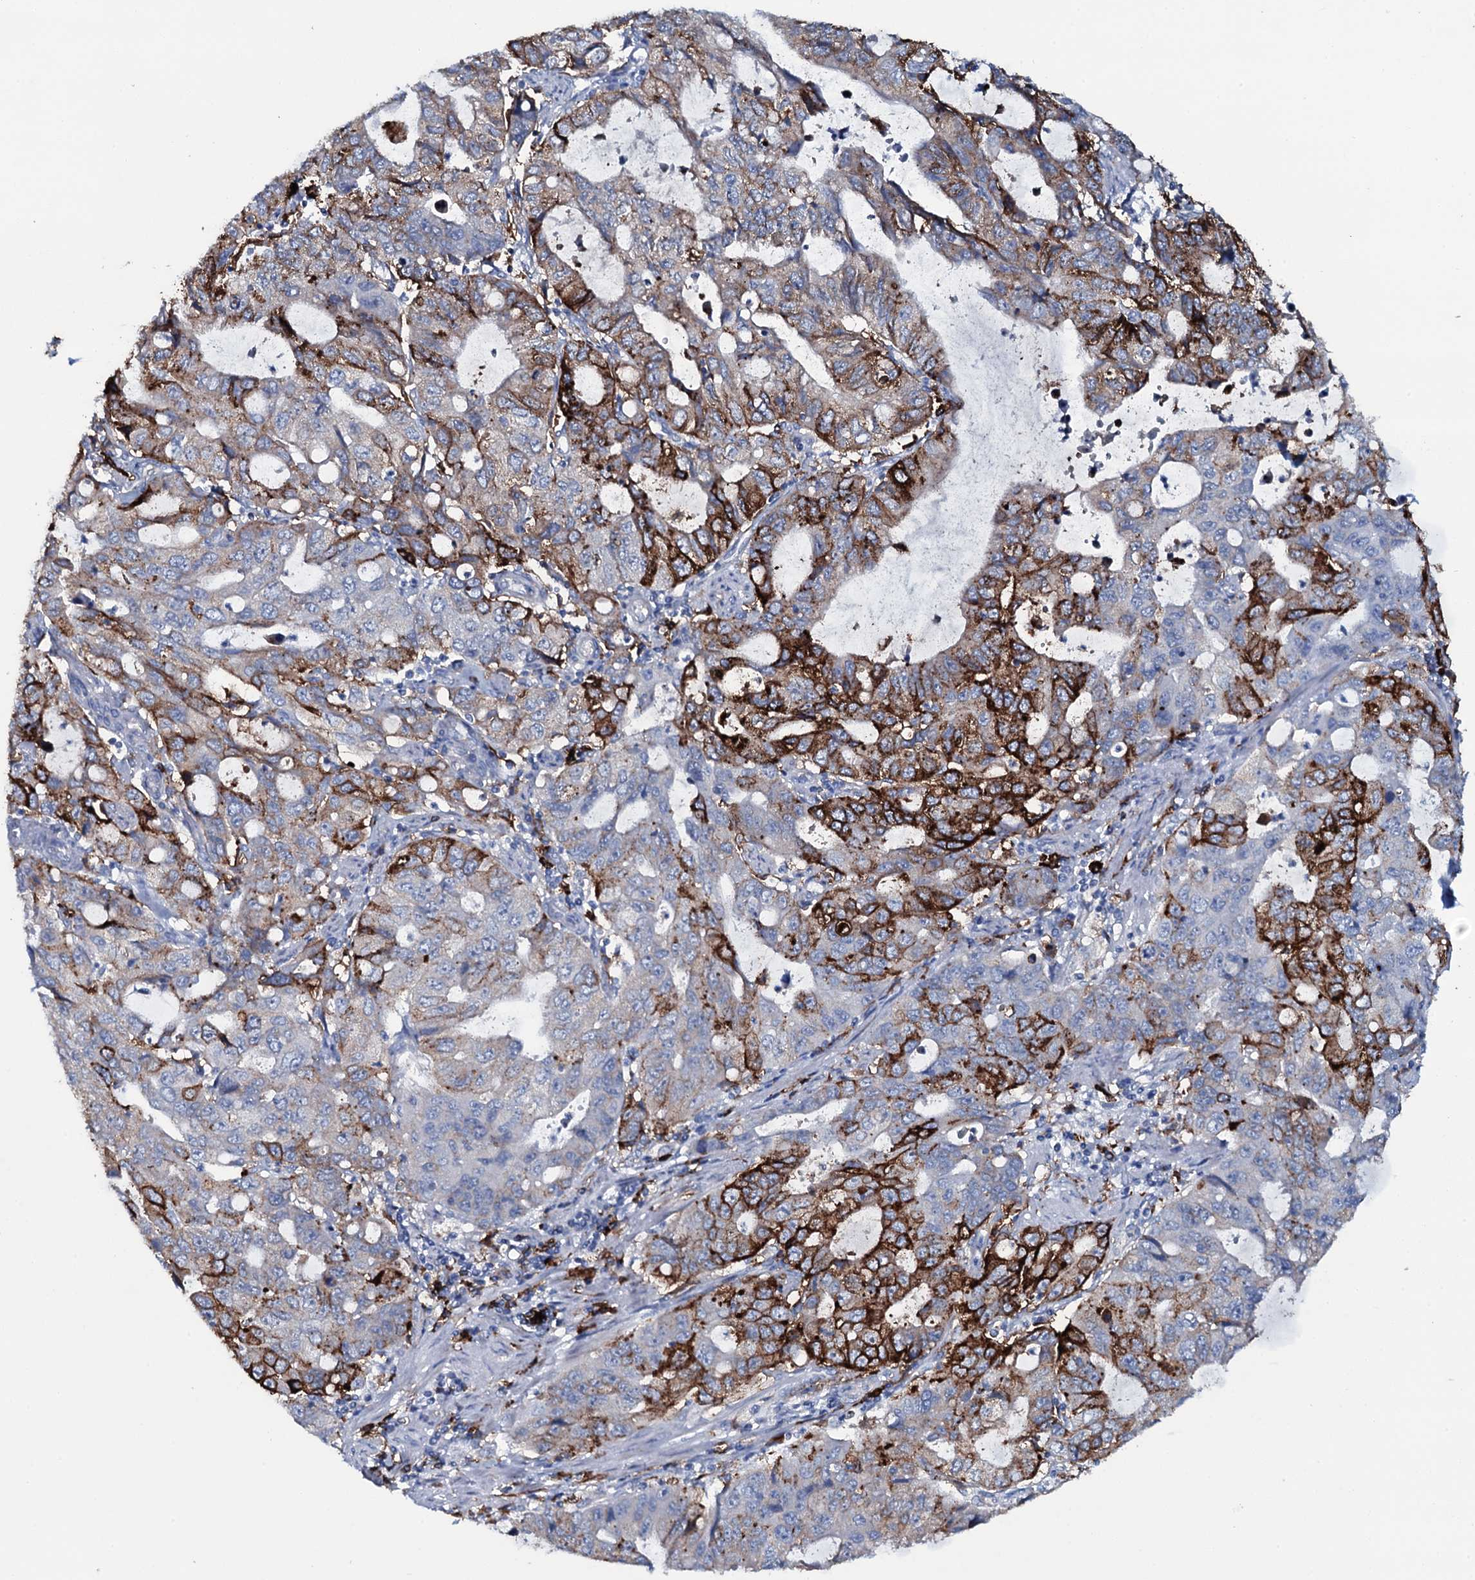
{"staining": {"intensity": "strong", "quantity": "25%-75%", "location": "cytoplasmic/membranous"}, "tissue": "stomach cancer", "cell_type": "Tumor cells", "image_type": "cancer", "snomed": [{"axis": "morphology", "description": "Adenocarcinoma, NOS"}, {"axis": "topography", "description": "Stomach, upper"}], "caption": "Stomach adenocarcinoma tissue demonstrates strong cytoplasmic/membranous positivity in approximately 25%-75% of tumor cells", "gene": "OSBPL2", "patient": {"sex": "female", "age": 52}}